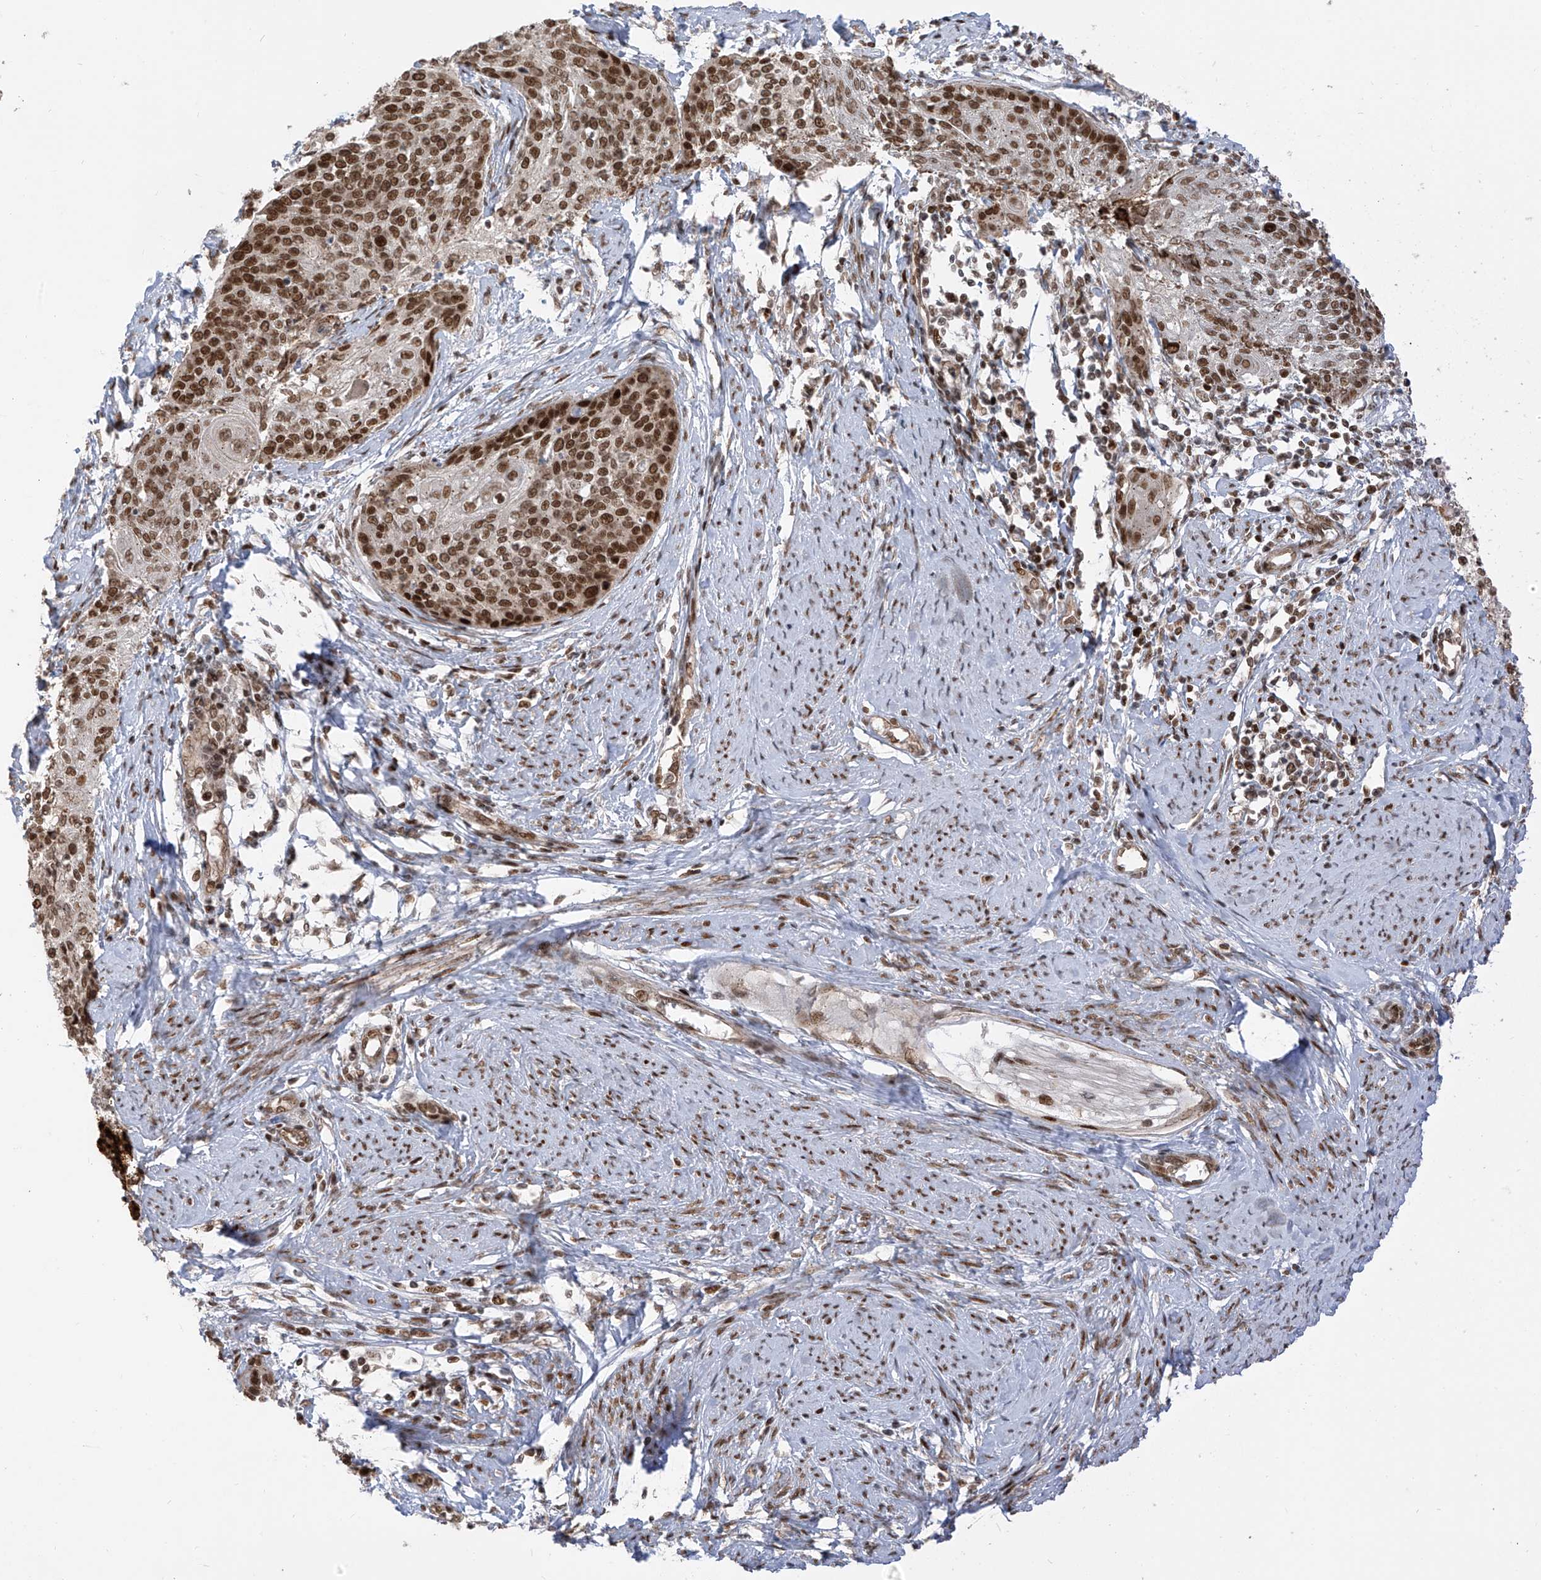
{"staining": {"intensity": "strong", "quantity": ">75%", "location": "nuclear"}, "tissue": "cervical cancer", "cell_type": "Tumor cells", "image_type": "cancer", "snomed": [{"axis": "morphology", "description": "Squamous cell carcinoma, NOS"}, {"axis": "topography", "description": "Cervix"}], "caption": "IHC (DAB (3,3'-diaminobenzidine)) staining of human cervical squamous cell carcinoma reveals strong nuclear protein staining in about >75% of tumor cells.", "gene": "ARHGEF3", "patient": {"sex": "female", "age": 37}}